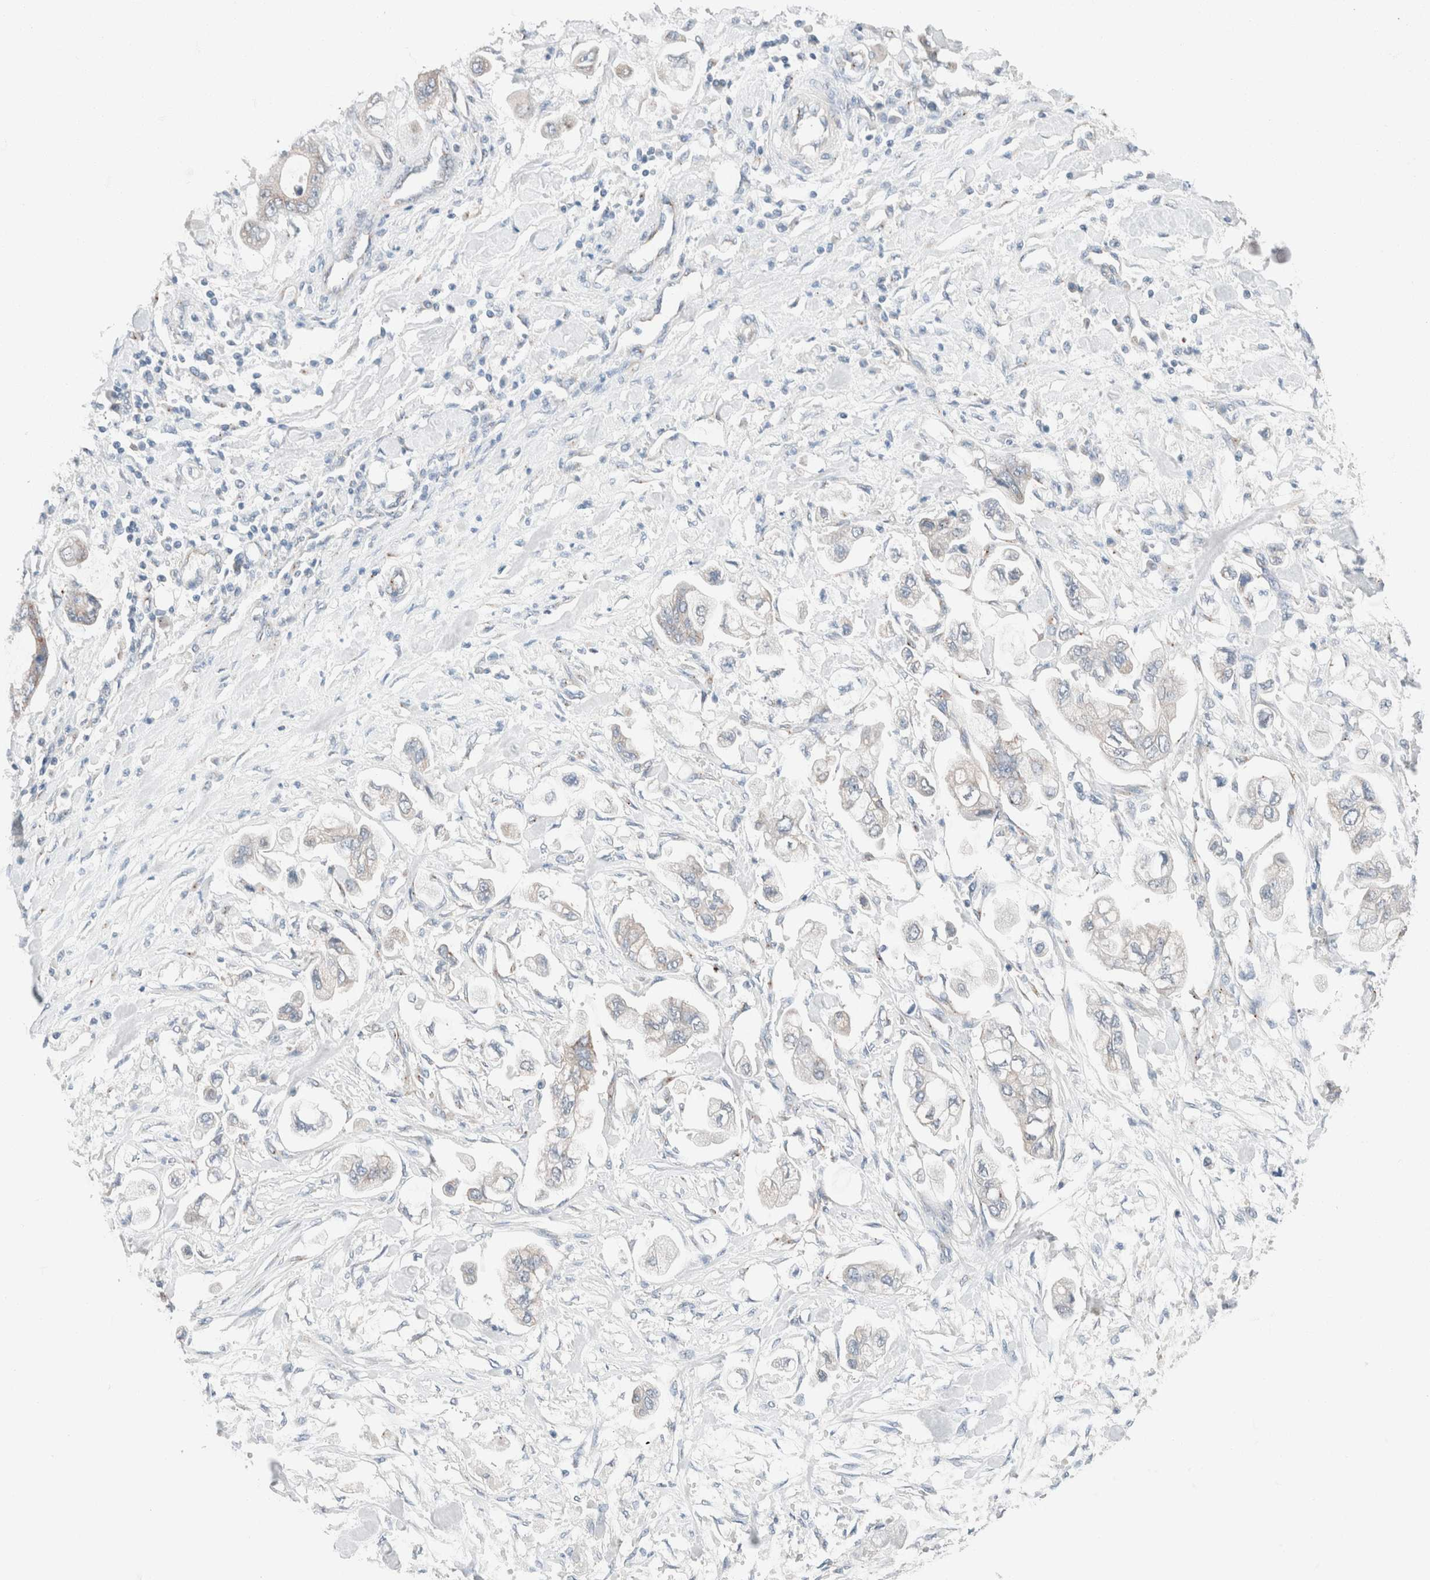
{"staining": {"intensity": "weak", "quantity": "<25%", "location": "cytoplasmic/membranous"}, "tissue": "stomach cancer", "cell_type": "Tumor cells", "image_type": "cancer", "snomed": [{"axis": "morphology", "description": "Normal tissue, NOS"}, {"axis": "morphology", "description": "Adenocarcinoma, NOS"}, {"axis": "topography", "description": "Stomach"}], "caption": "This is an immunohistochemistry photomicrograph of adenocarcinoma (stomach). There is no positivity in tumor cells.", "gene": "CASC3", "patient": {"sex": "male", "age": 62}}